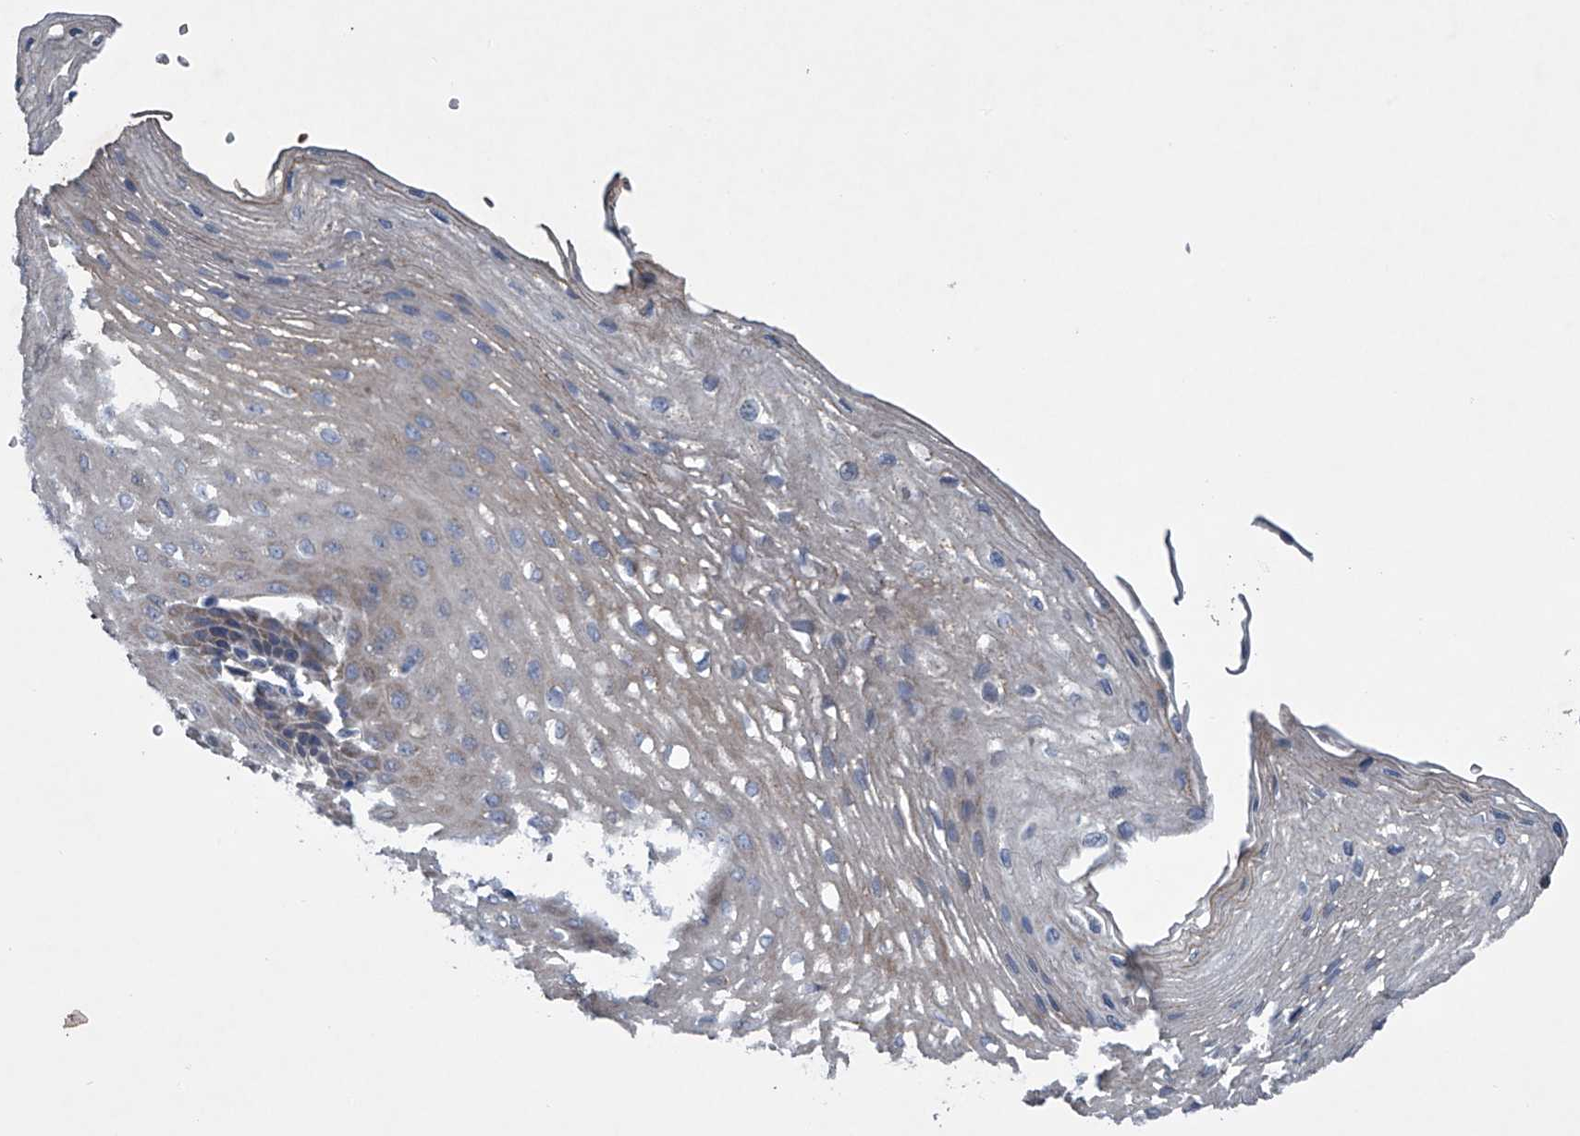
{"staining": {"intensity": "moderate", "quantity": "<25%", "location": "cytoplasmic/membranous"}, "tissue": "esophagus", "cell_type": "Squamous epithelial cells", "image_type": "normal", "snomed": [{"axis": "morphology", "description": "Normal tissue, NOS"}, {"axis": "topography", "description": "Esophagus"}], "caption": "An immunohistochemistry (IHC) histopathology image of unremarkable tissue is shown. Protein staining in brown shows moderate cytoplasmic/membranous positivity in esophagus within squamous epithelial cells. (DAB (3,3'-diaminobenzidine) IHC, brown staining for protein, blue staining for nuclei).", "gene": "ABCG1", "patient": {"sex": "female", "age": 66}}